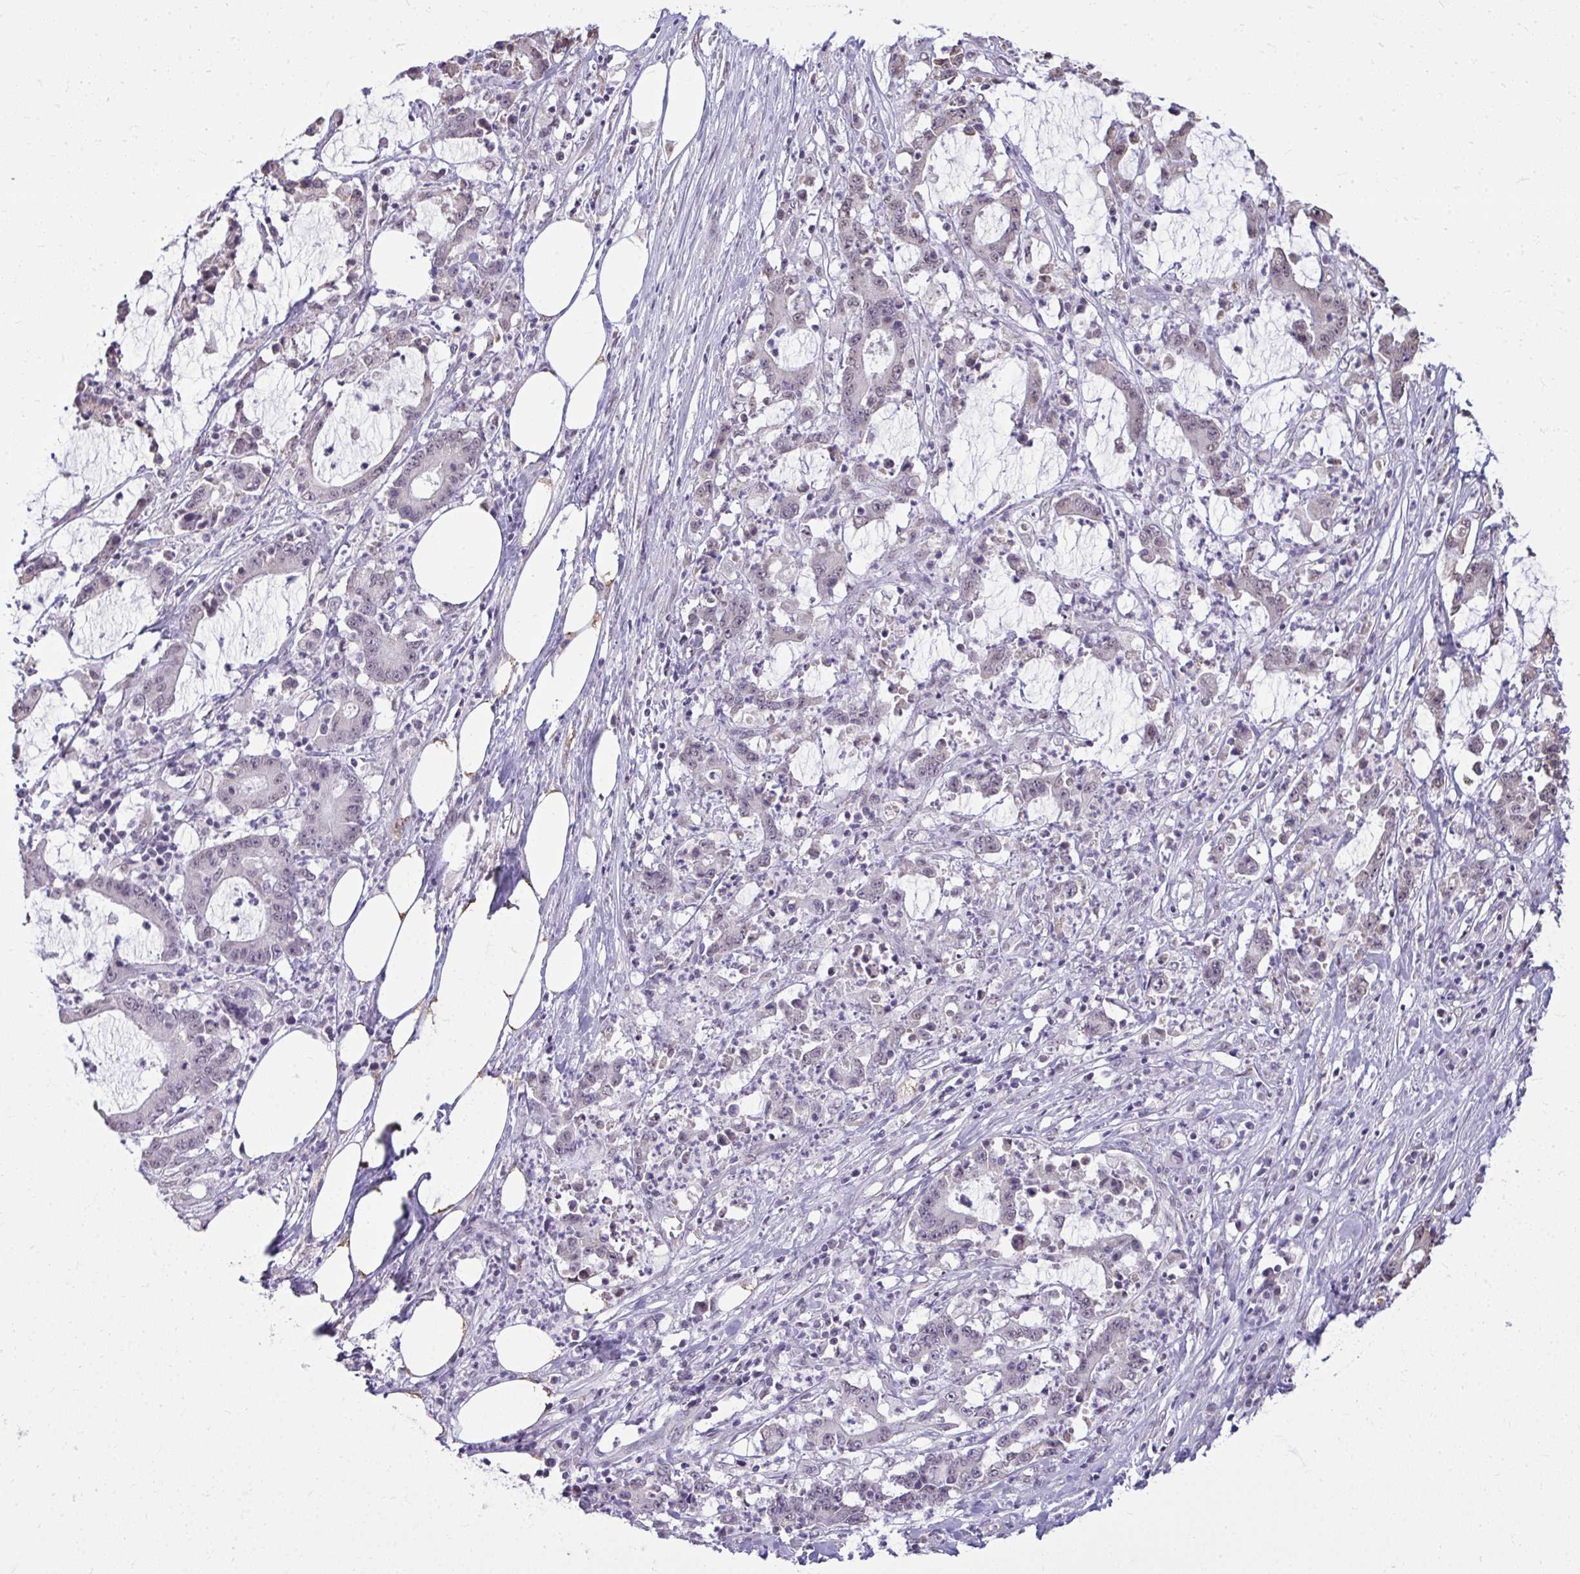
{"staining": {"intensity": "negative", "quantity": "none", "location": "none"}, "tissue": "stomach cancer", "cell_type": "Tumor cells", "image_type": "cancer", "snomed": [{"axis": "morphology", "description": "Adenocarcinoma, NOS"}, {"axis": "topography", "description": "Stomach, upper"}], "caption": "The immunohistochemistry (IHC) histopathology image has no significant staining in tumor cells of stomach adenocarcinoma tissue.", "gene": "NPPA", "patient": {"sex": "male", "age": 68}}